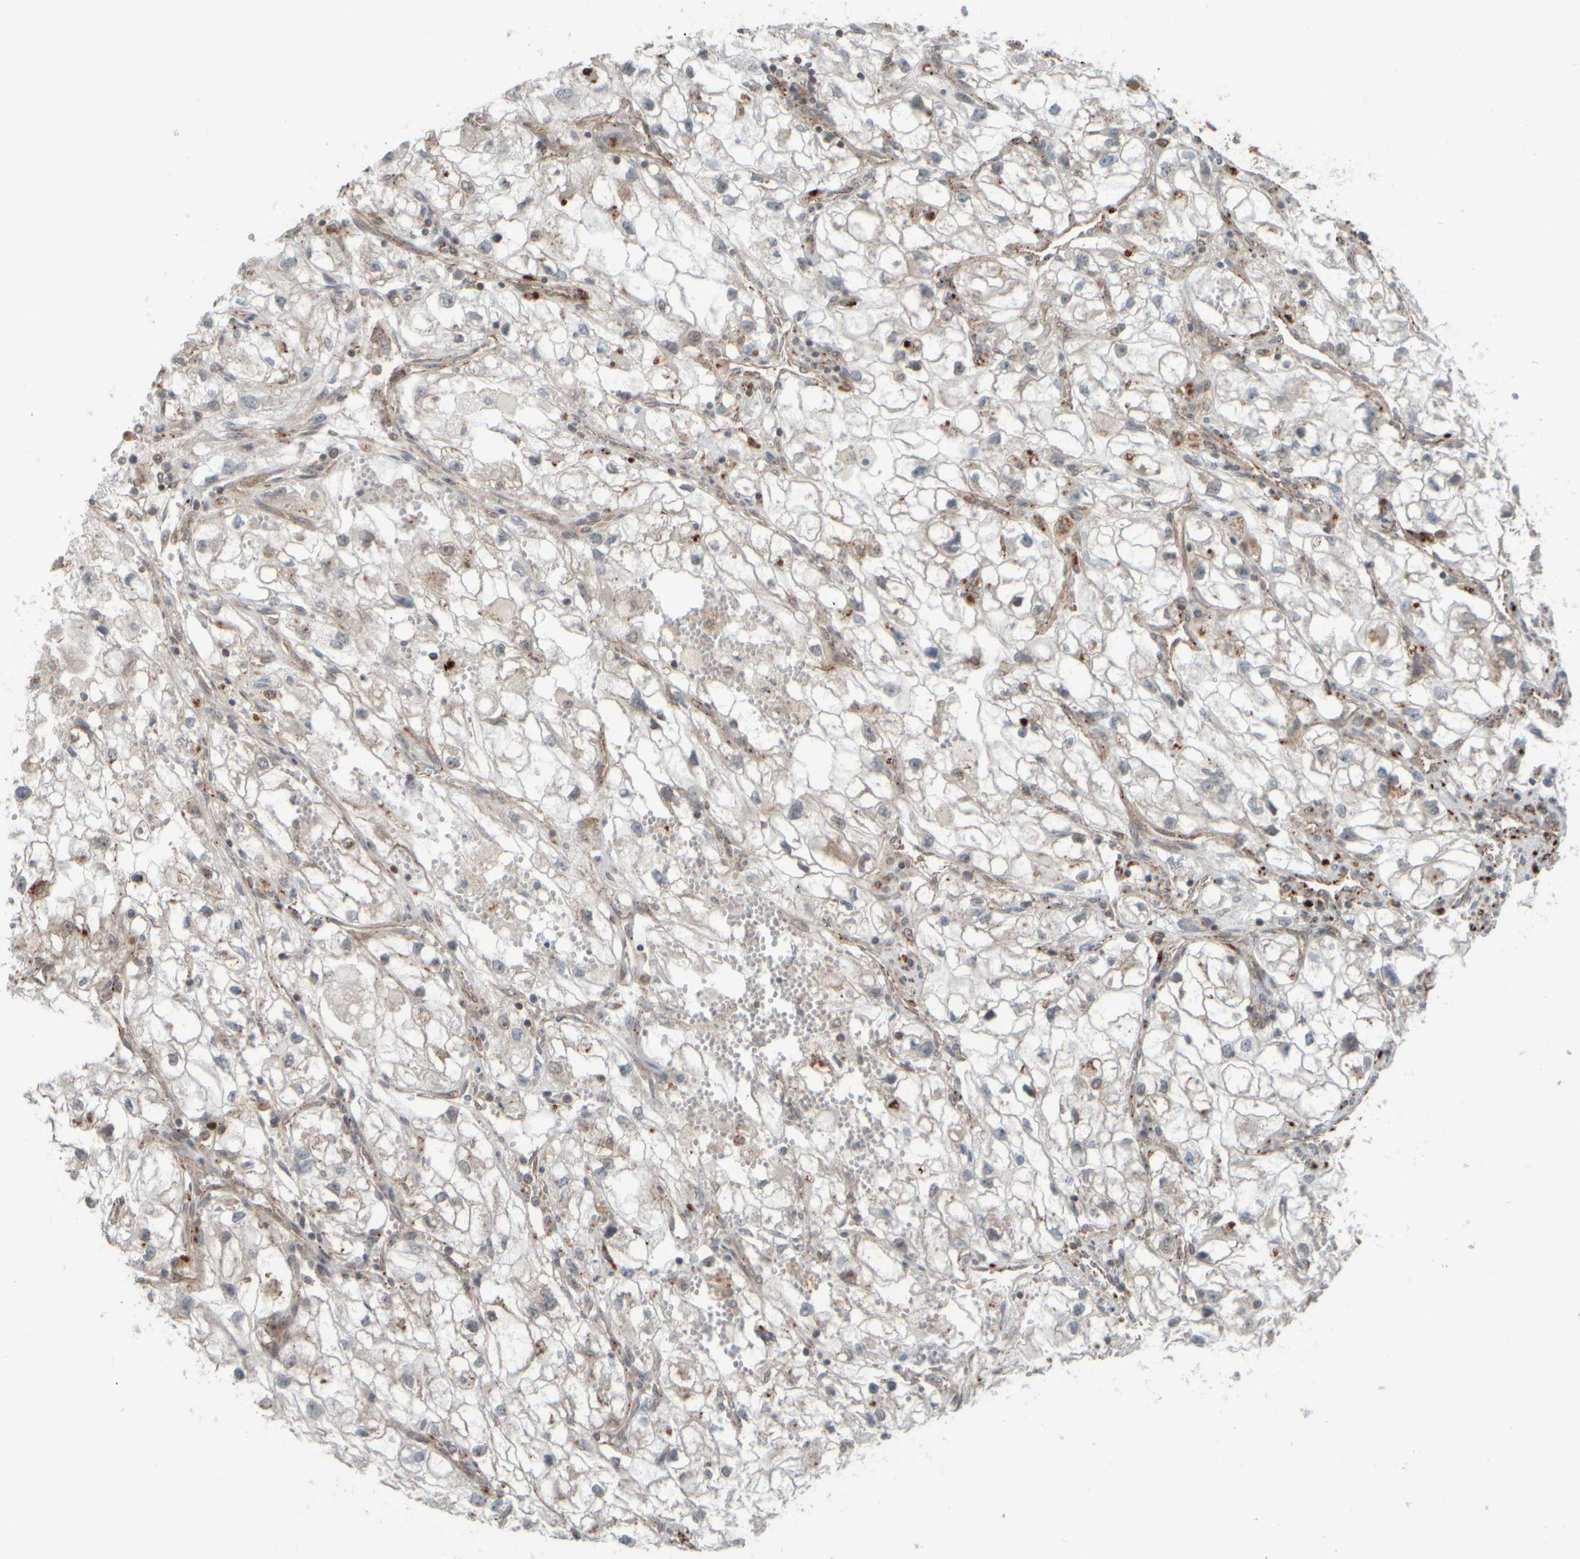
{"staining": {"intensity": "negative", "quantity": "none", "location": "none"}, "tissue": "renal cancer", "cell_type": "Tumor cells", "image_type": "cancer", "snomed": [{"axis": "morphology", "description": "Adenocarcinoma, NOS"}, {"axis": "topography", "description": "Kidney"}], "caption": "Image shows no significant protein positivity in tumor cells of renal cancer (adenocarcinoma). (DAB immunohistochemistry with hematoxylin counter stain).", "gene": "GIGYF1", "patient": {"sex": "female", "age": 70}}